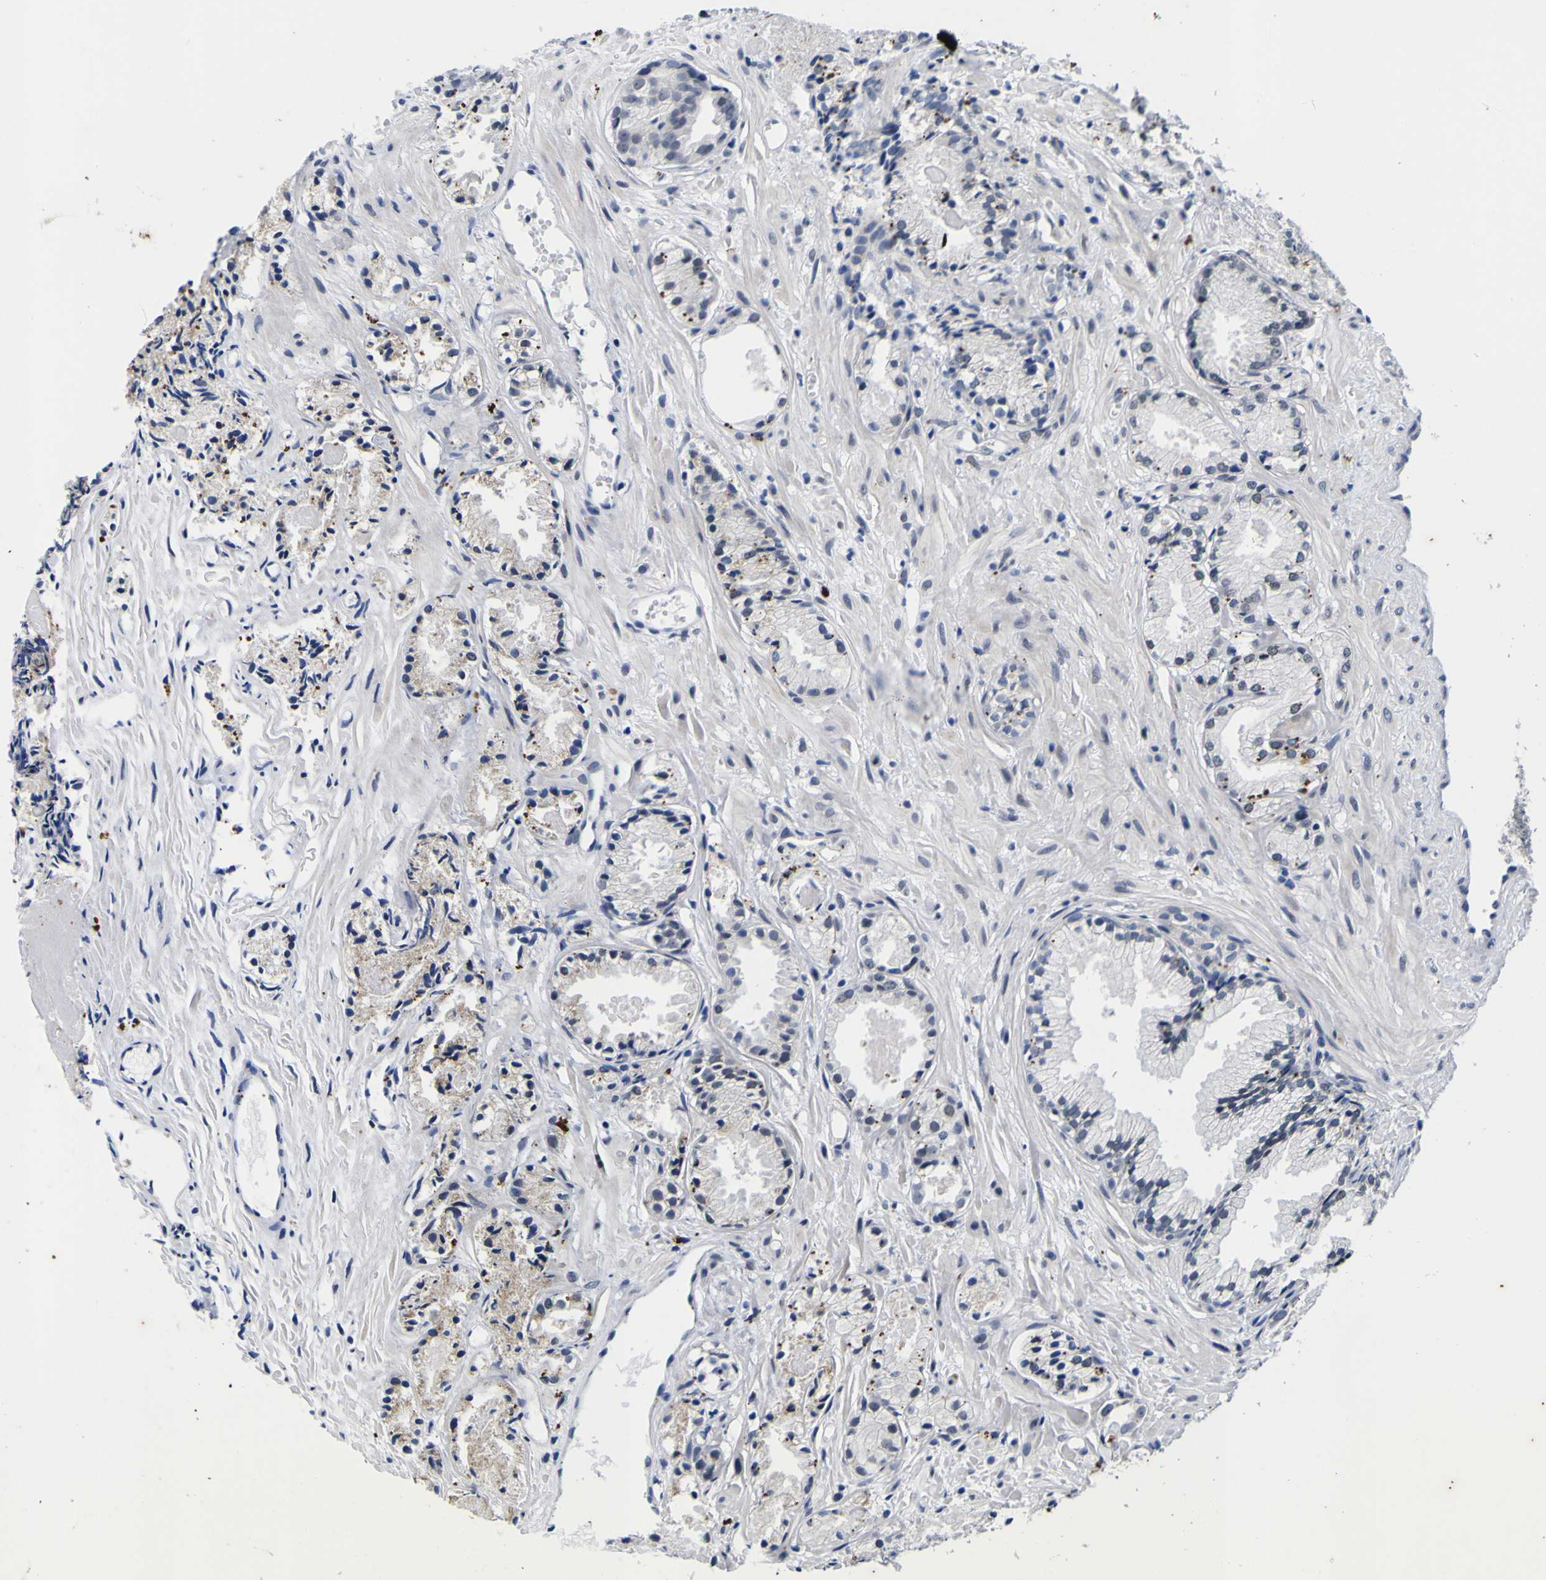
{"staining": {"intensity": "negative", "quantity": "none", "location": "none"}, "tissue": "prostate cancer", "cell_type": "Tumor cells", "image_type": "cancer", "snomed": [{"axis": "morphology", "description": "Adenocarcinoma, Low grade"}, {"axis": "topography", "description": "Prostate"}], "caption": "Prostate cancer was stained to show a protein in brown. There is no significant staining in tumor cells.", "gene": "IGFLR1", "patient": {"sex": "male", "age": 72}}